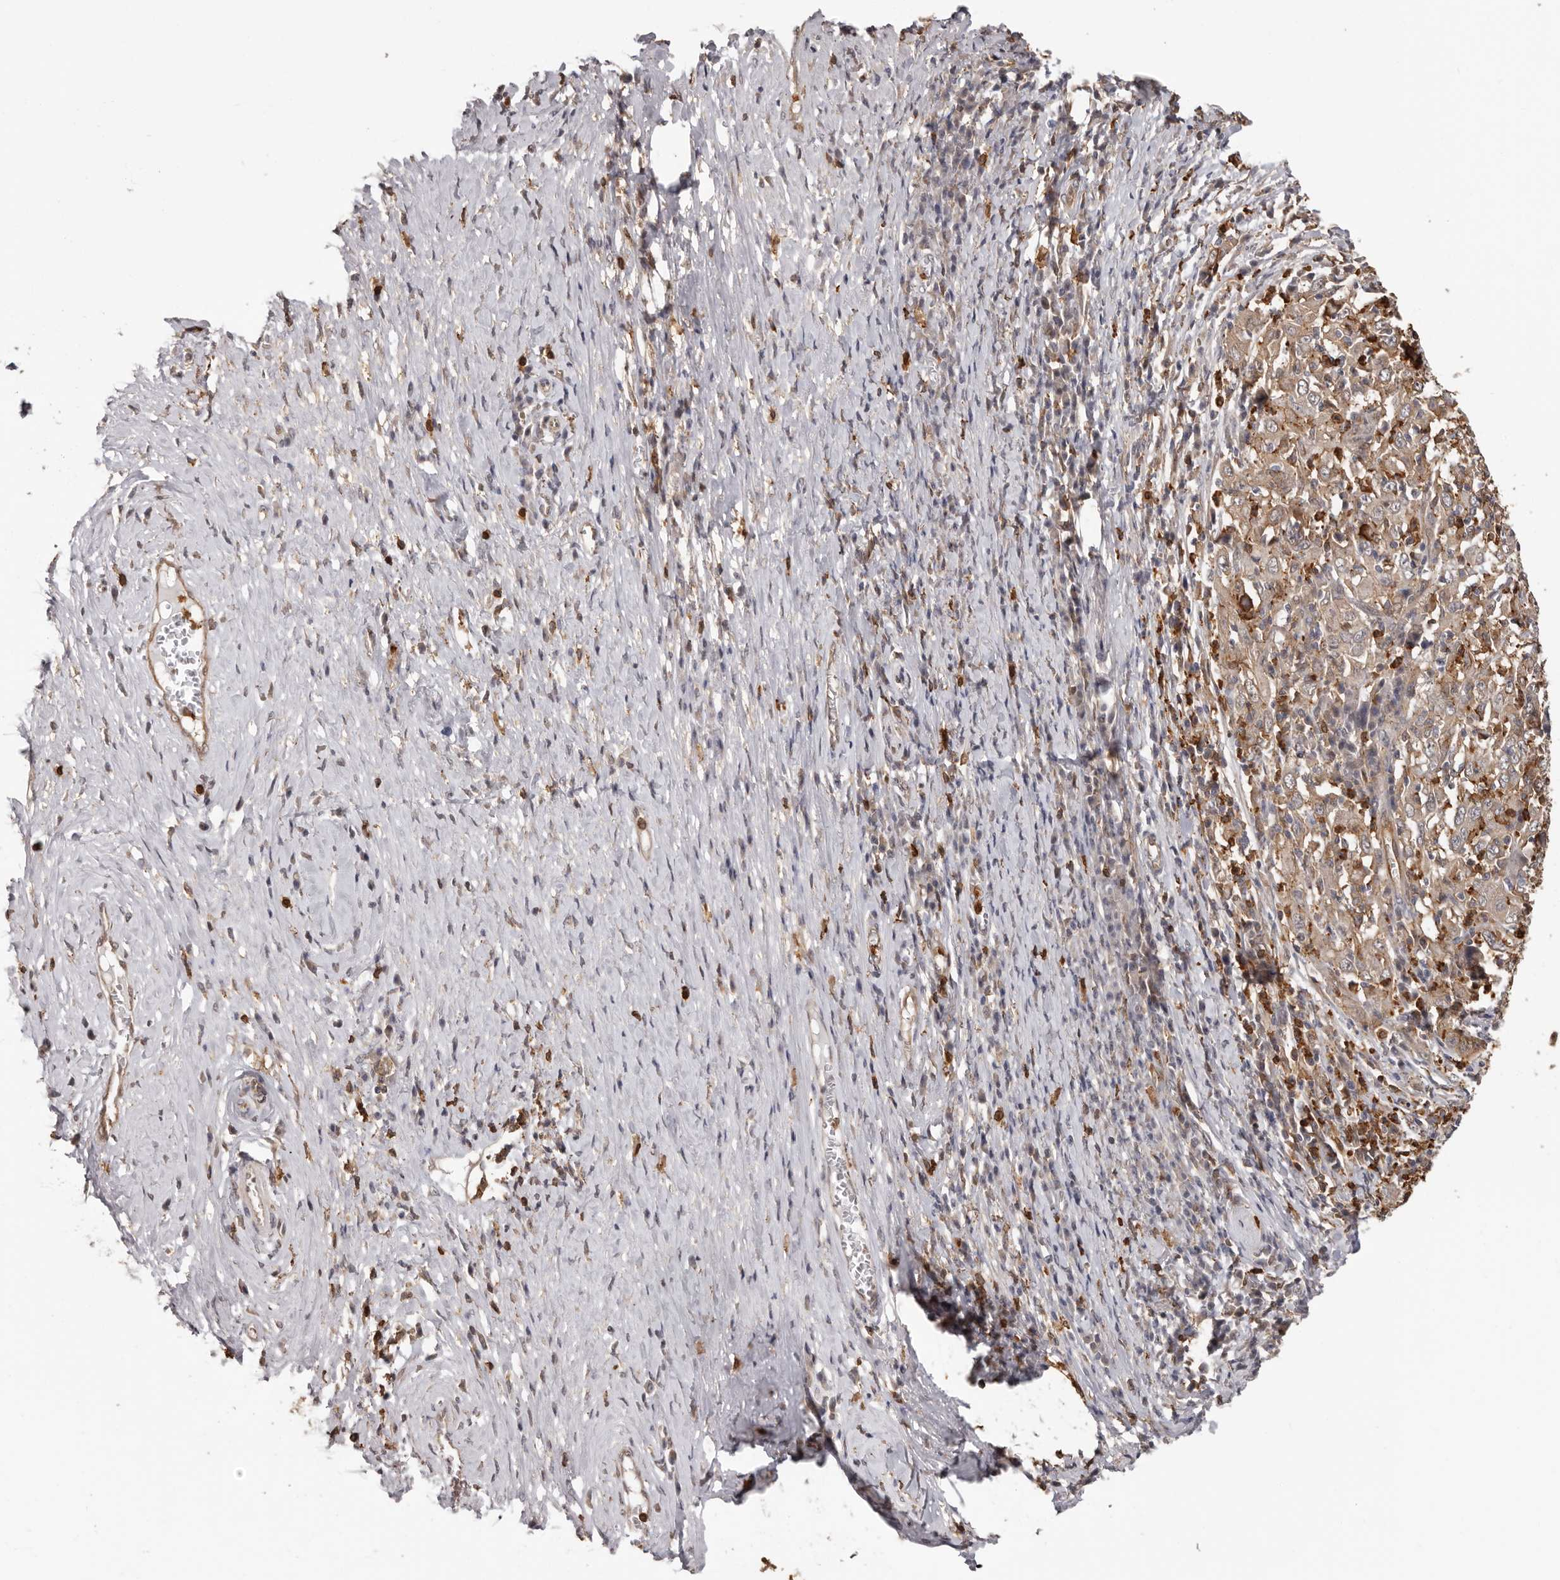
{"staining": {"intensity": "weak", "quantity": ">75%", "location": "cytoplasmic/membranous"}, "tissue": "cervical cancer", "cell_type": "Tumor cells", "image_type": "cancer", "snomed": [{"axis": "morphology", "description": "Squamous cell carcinoma, NOS"}, {"axis": "topography", "description": "Cervix"}], "caption": "Brown immunohistochemical staining in human cervical cancer (squamous cell carcinoma) shows weak cytoplasmic/membranous positivity in about >75% of tumor cells.", "gene": "PRR12", "patient": {"sex": "female", "age": 46}}